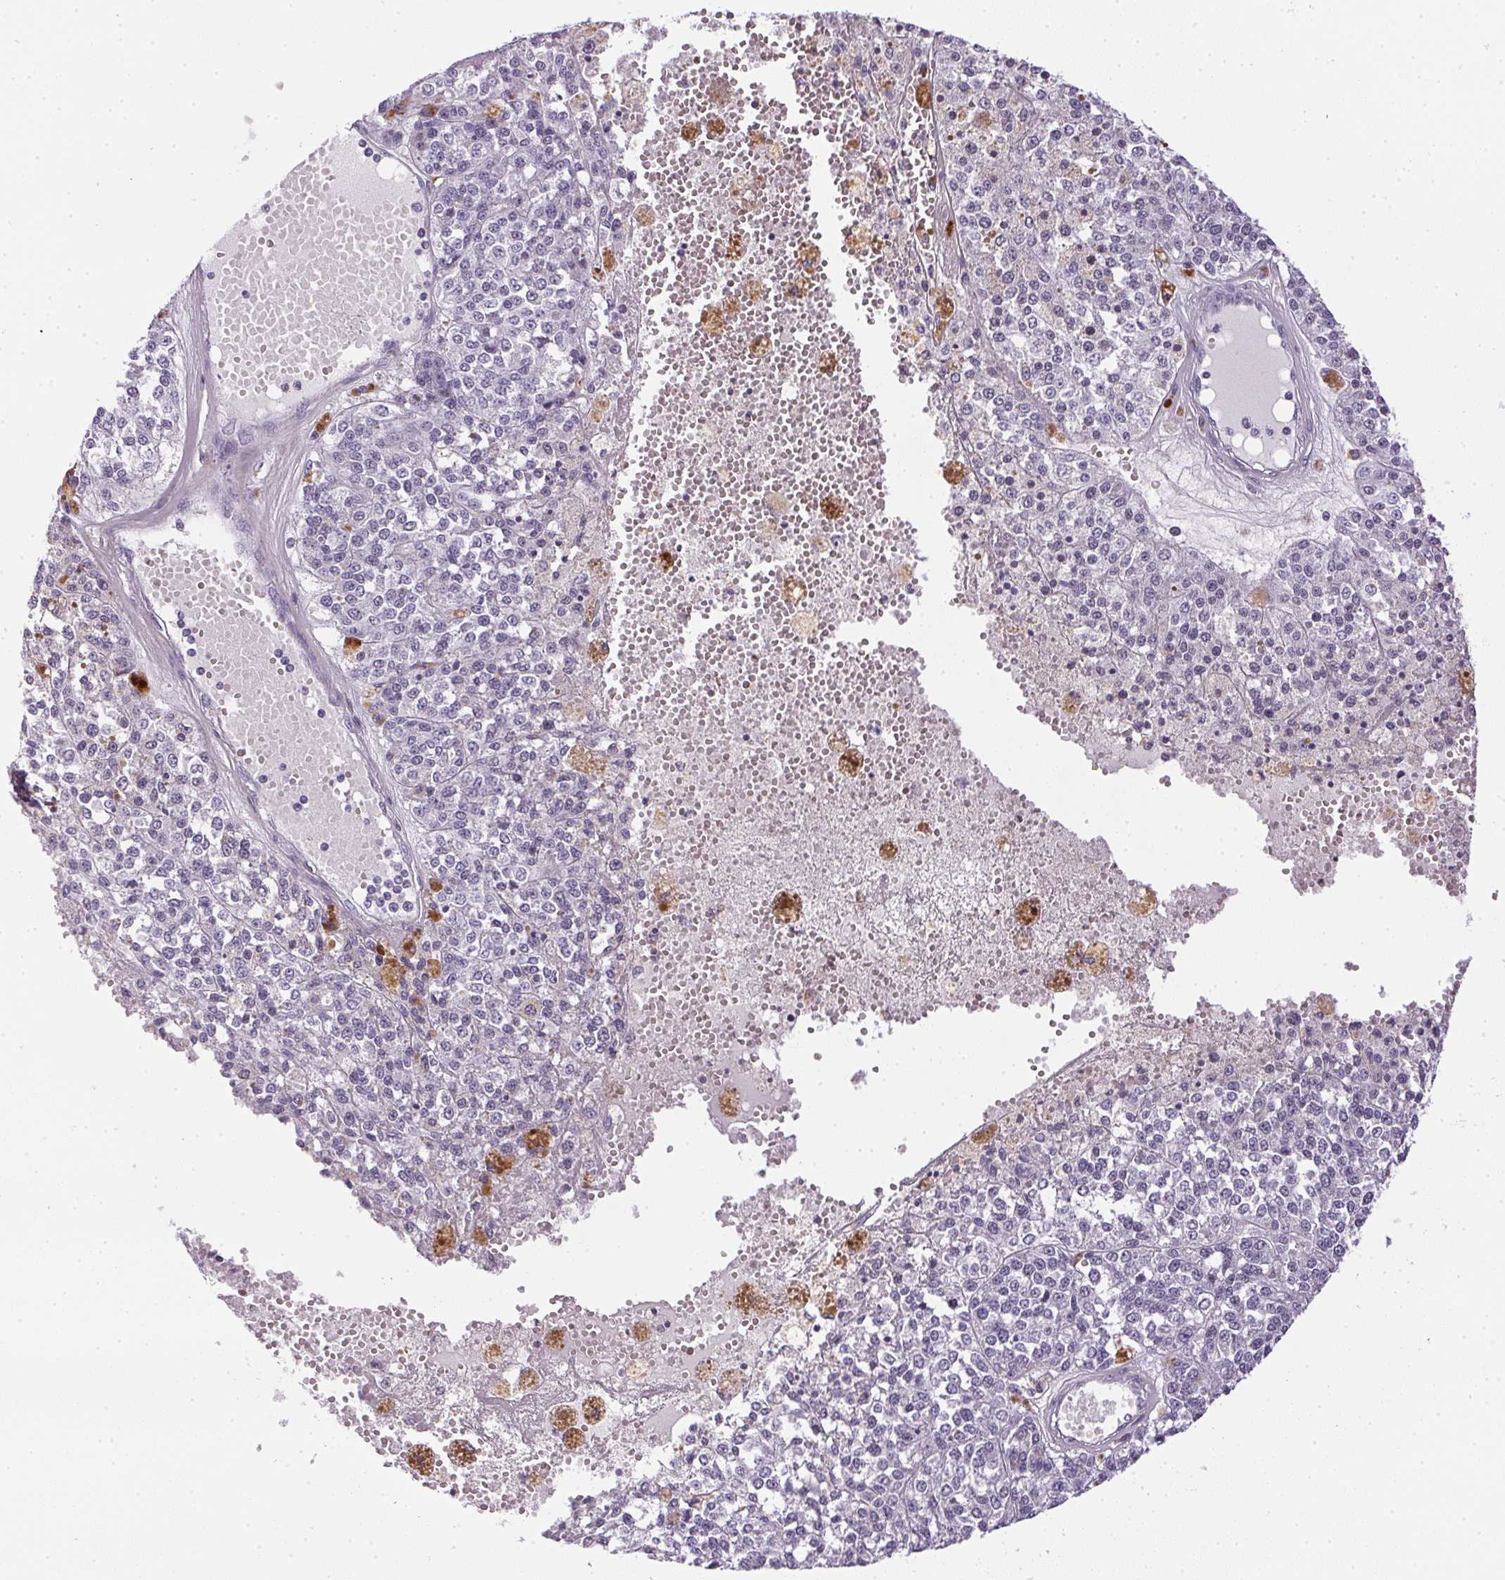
{"staining": {"intensity": "negative", "quantity": "none", "location": "none"}, "tissue": "melanoma", "cell_type": "Tumor cells", "image_type": "cancer", "snomed": [{"axis": "morphology", "description": "Malignant melanoma, Metastatic site"}, {"axis": "topography", "description": "Lymph node"}], "caption": "Micrograph shows no protein positivity in tumor cells of malignant melanoma (metastatic site) tissue.", "gene": "GSDMC", "patient": {"sex": "female", "age": 64}}